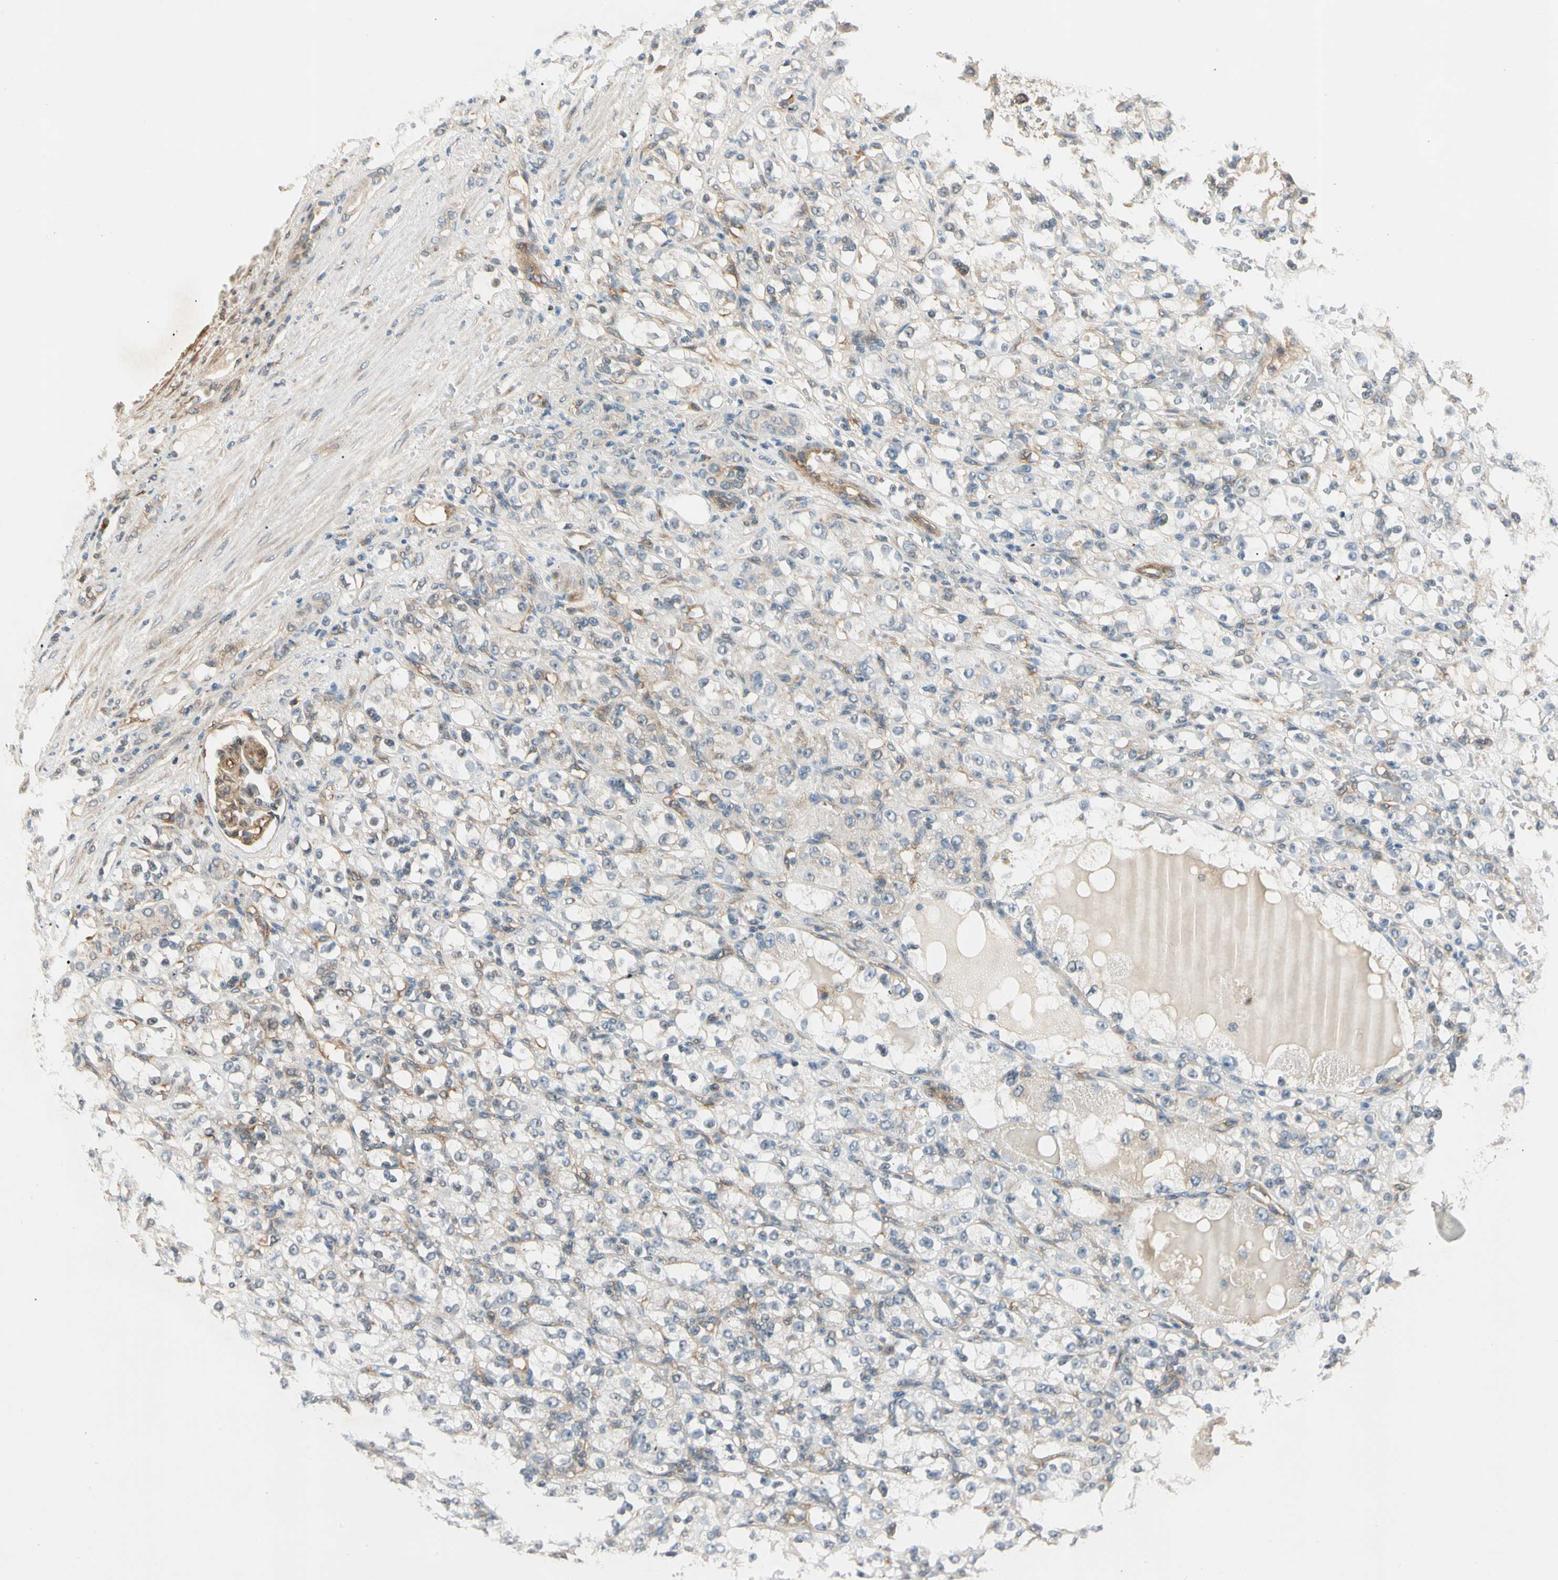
{"staining": {"intensity": "weak", "quantity": "25%-75%", "location": "cytoplasmic/membranous"}, "tissue": "renal cancer", "cell_type": "Tumor cells", "image_type": "cancer", "snomed": [{"axis": "morphology", "description": "Normal tissue, NOS"}, {"axis": "morphology", "description": "Adenocarcinoma, NOS"}, {"axis": "topography", "description": "Kidney"}], "caption": "A brown stain highlights weak cytoplasmic/membranous expression of a protein in human adenocarcinoma (renal) tumor cells.", "gene": "ROCK2", "patient": {"sex": "male", "age": 61}}